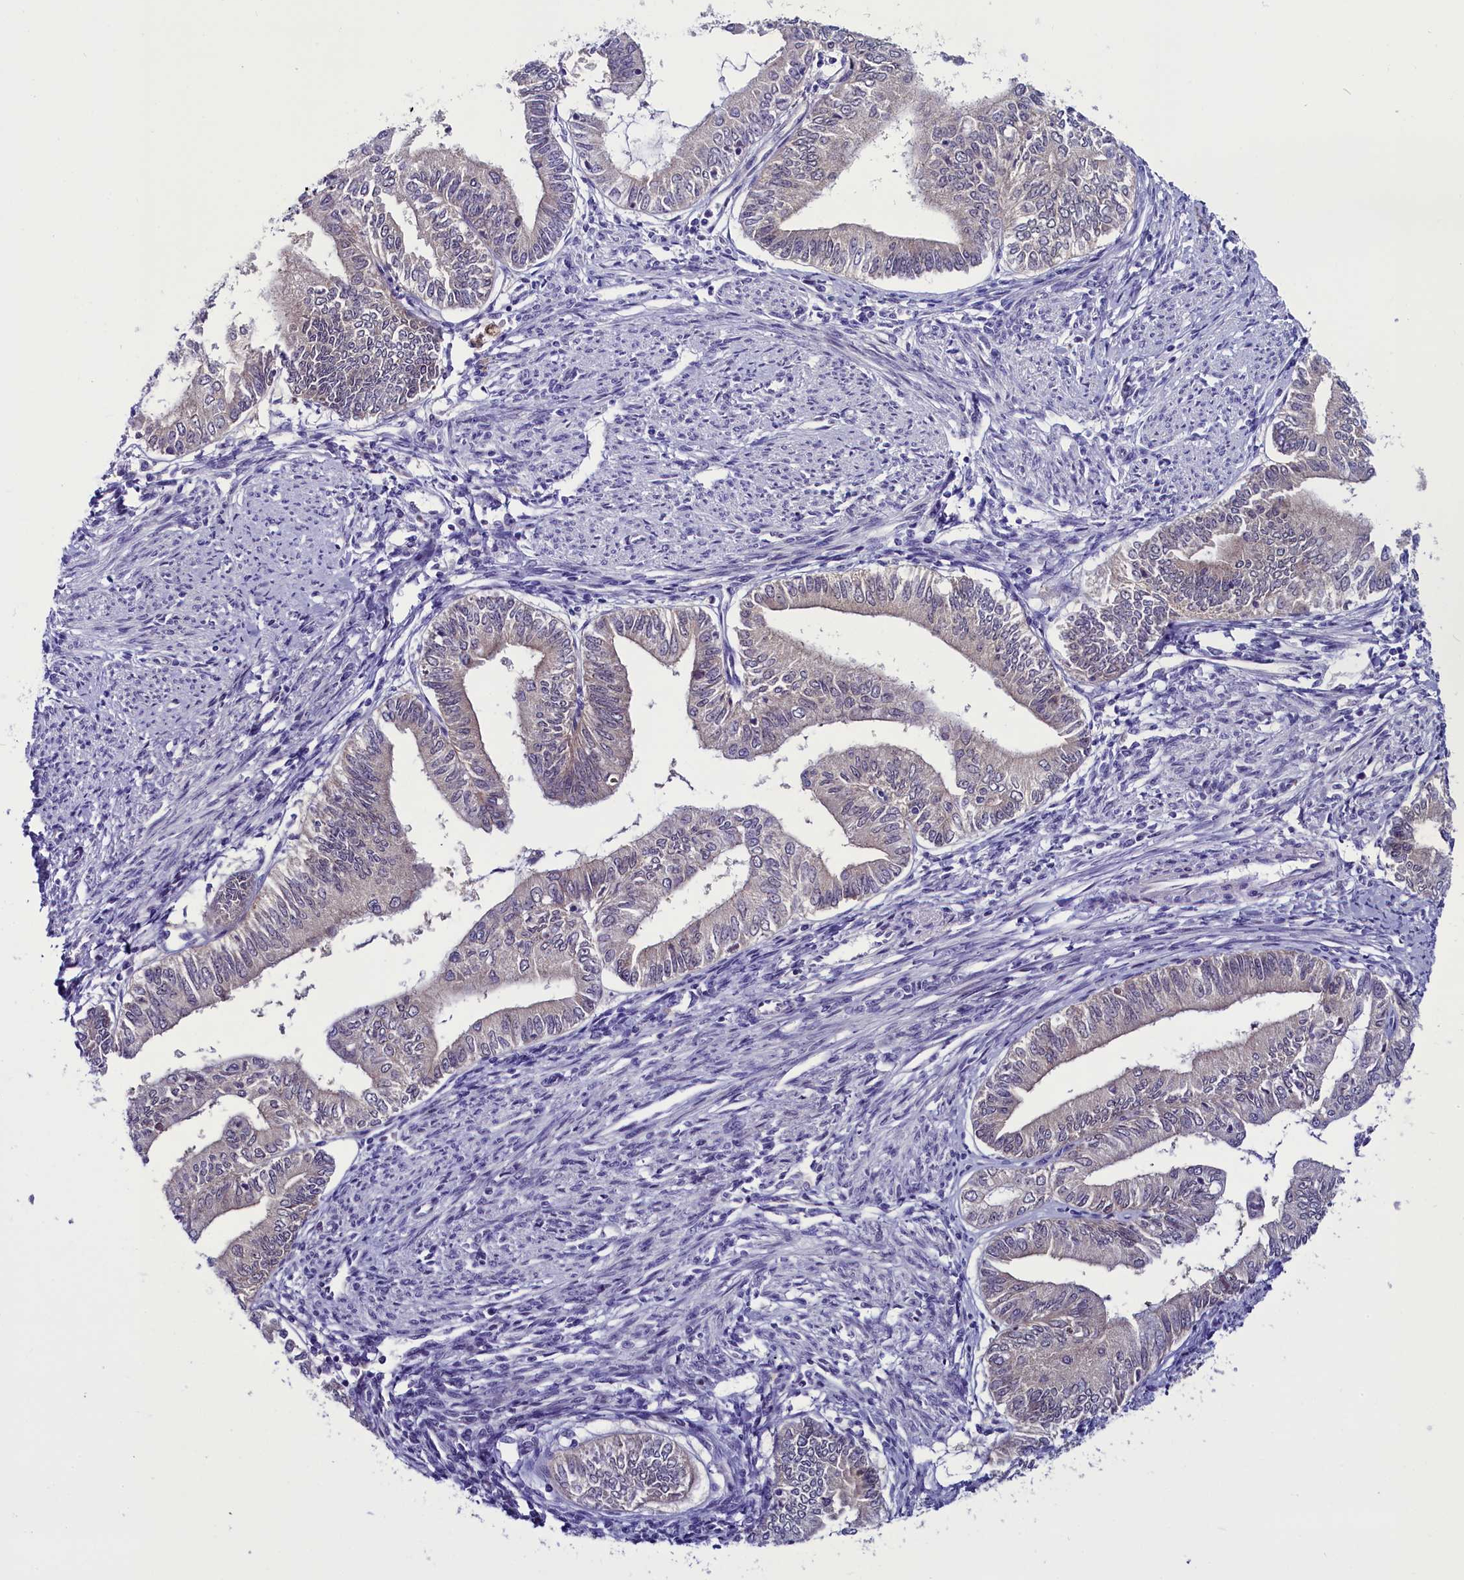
{"staining": {"intensity": "negative", "quantity": "none", "location": "none"}, "tissue": "endometrial cancer", "cell_type": "Tumor cells", "image_type": "cancer", "snomed": [{"axis": "morphology", "description": "Adenocarcinoma, NOS"}, {"axis": "topography", "description": "Endometrium"}], "caption": "Tumor cells are negative for brown protein staining in endometrial cancer (adenocarcinoma).", "gene": "CCDC106", "patient": {"sex": "female", "age": 66}}